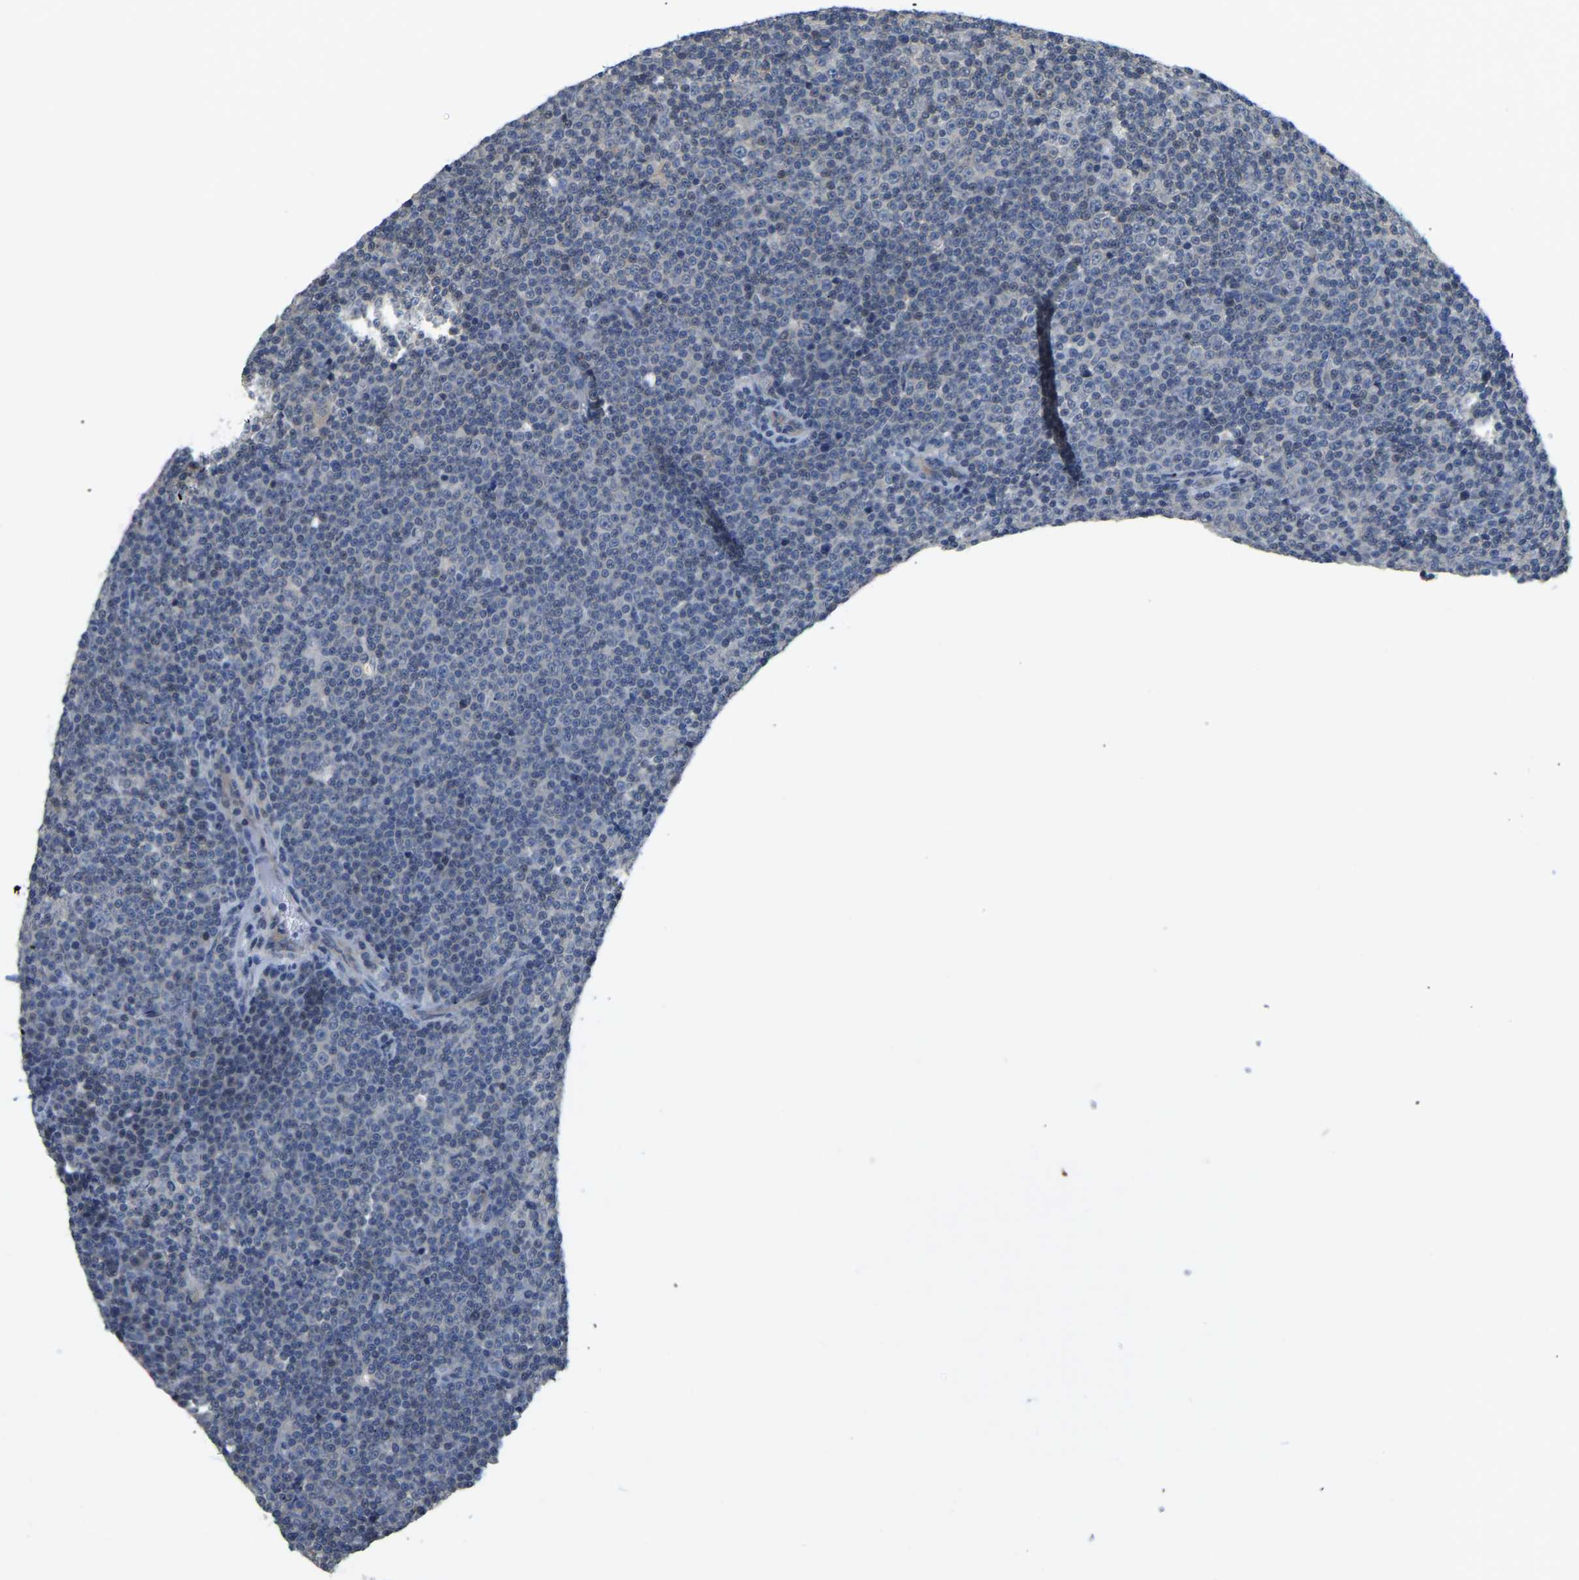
{"staining": {"intensity": "negative", "quantity": "none", "location": "none"}, "tissue": "lymphoma", "cell_type": "Tumor cells", "image_type": "cancer", "snomed": [{"axis": "morphology", "description": "Malignant lymphoma, non-Hodgkin's type, Low grade"}, {"axis": "topography", "description": "Lymph node"}], "caption": "Immunohistochemistry photomicrograph of neoplastic tissue: lymphoma stained with DAB (3,3'-diaminobenzidine) demonstrates no significant protein expression in tumor cells.", "gene": "AHNAK", "patient": {"sex": "female", "age": 67}}